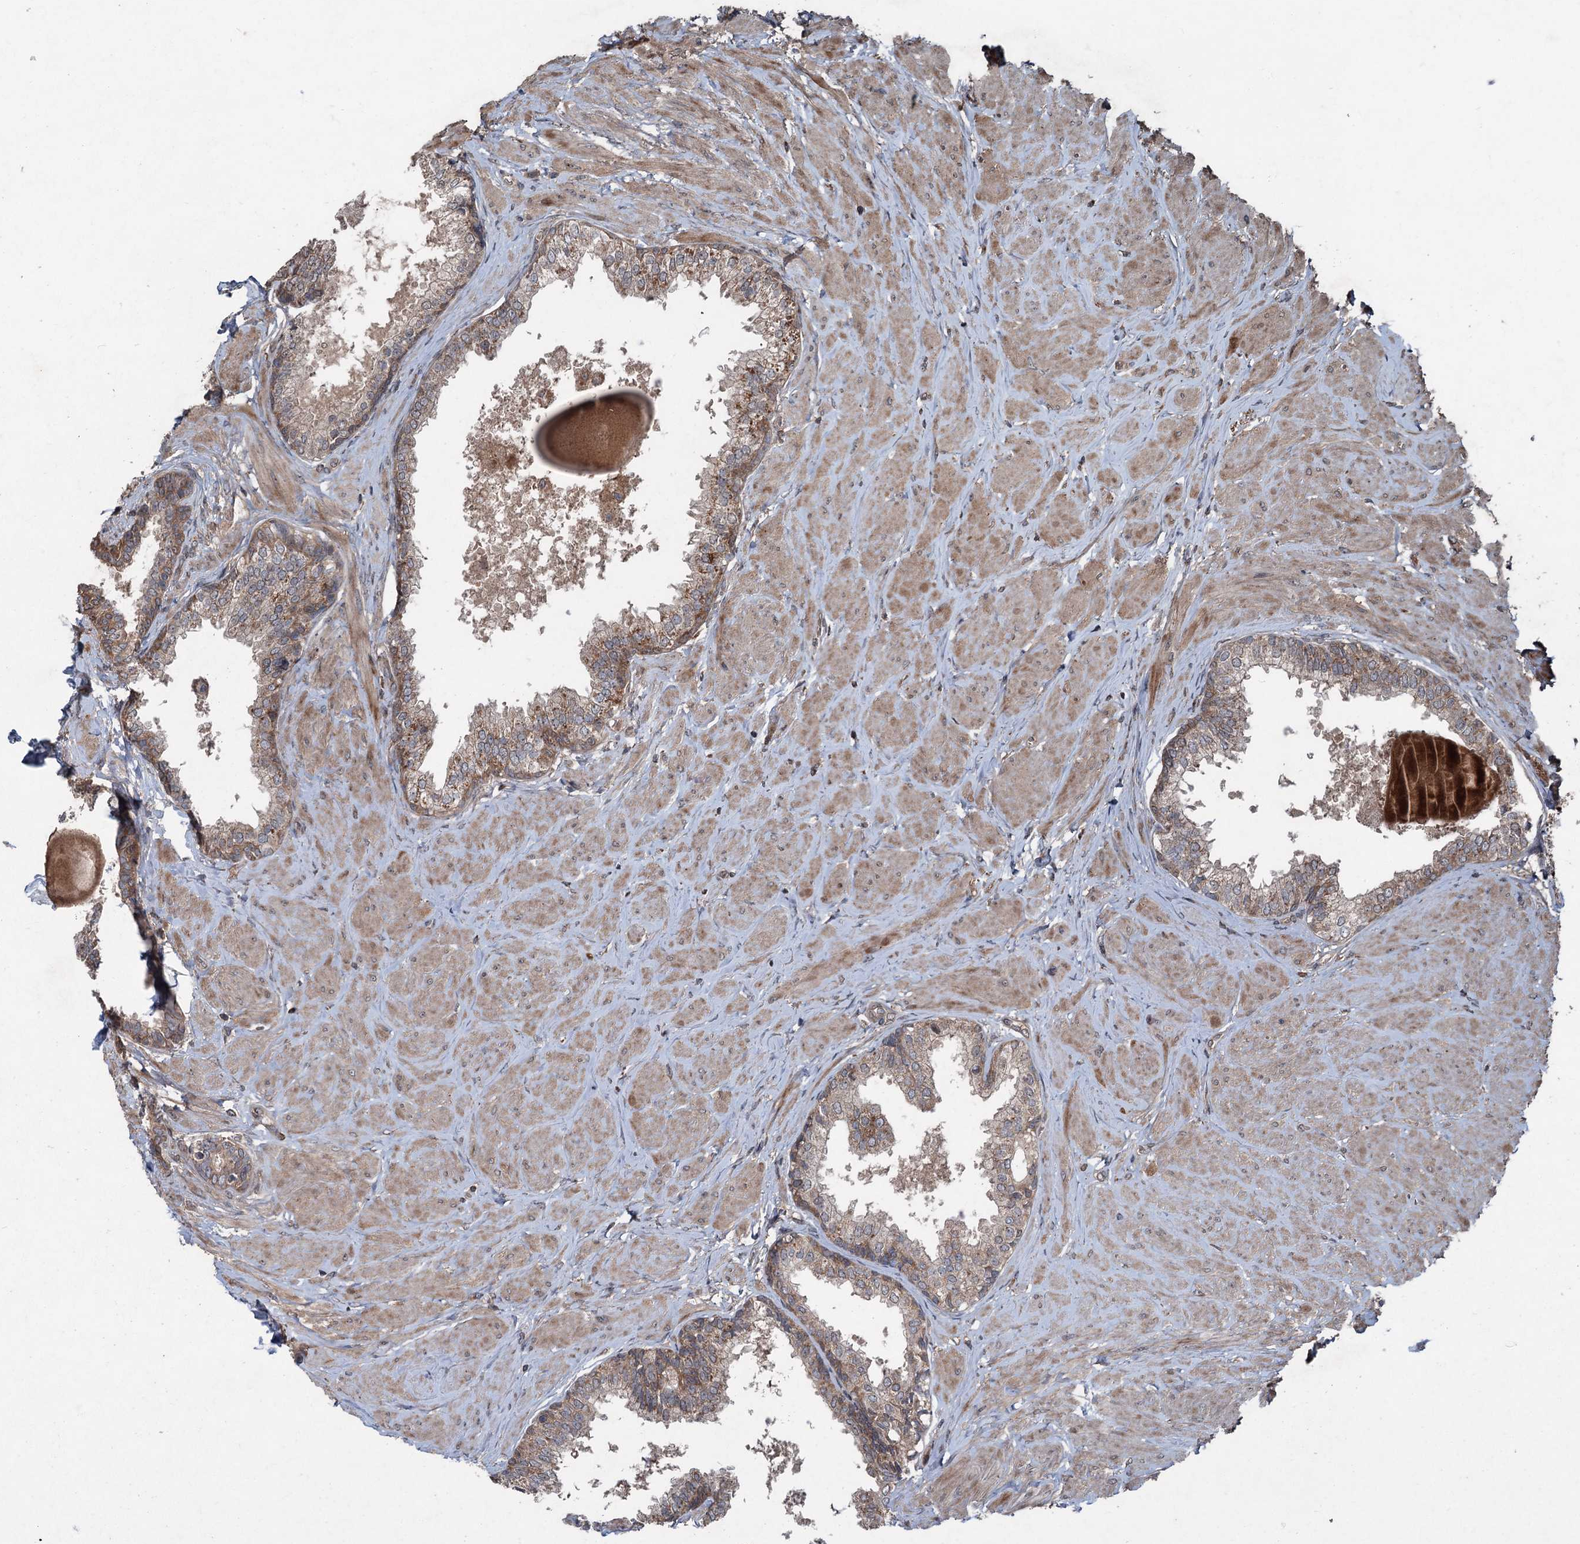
{"staining": {"intensity": "moderate", "quantity": ">75%", "location": "cytoplasmic/membranous"}, "tissue": "prostate", "cell_type": "Glandular cells", "image_type": "normal", "snomed": [{"axis": "morphology", "description": "Normal tissue, NOS"}, {"axis": "topography", "description": "Prostate"}], "caption": "A micrograph of human prostate stained for a protein demonstrates moderate cytoplasmic/membranous brown staining in glandular cells.", "gene": "ALAS1", "patient": {"sex": "male", "age": 48}}